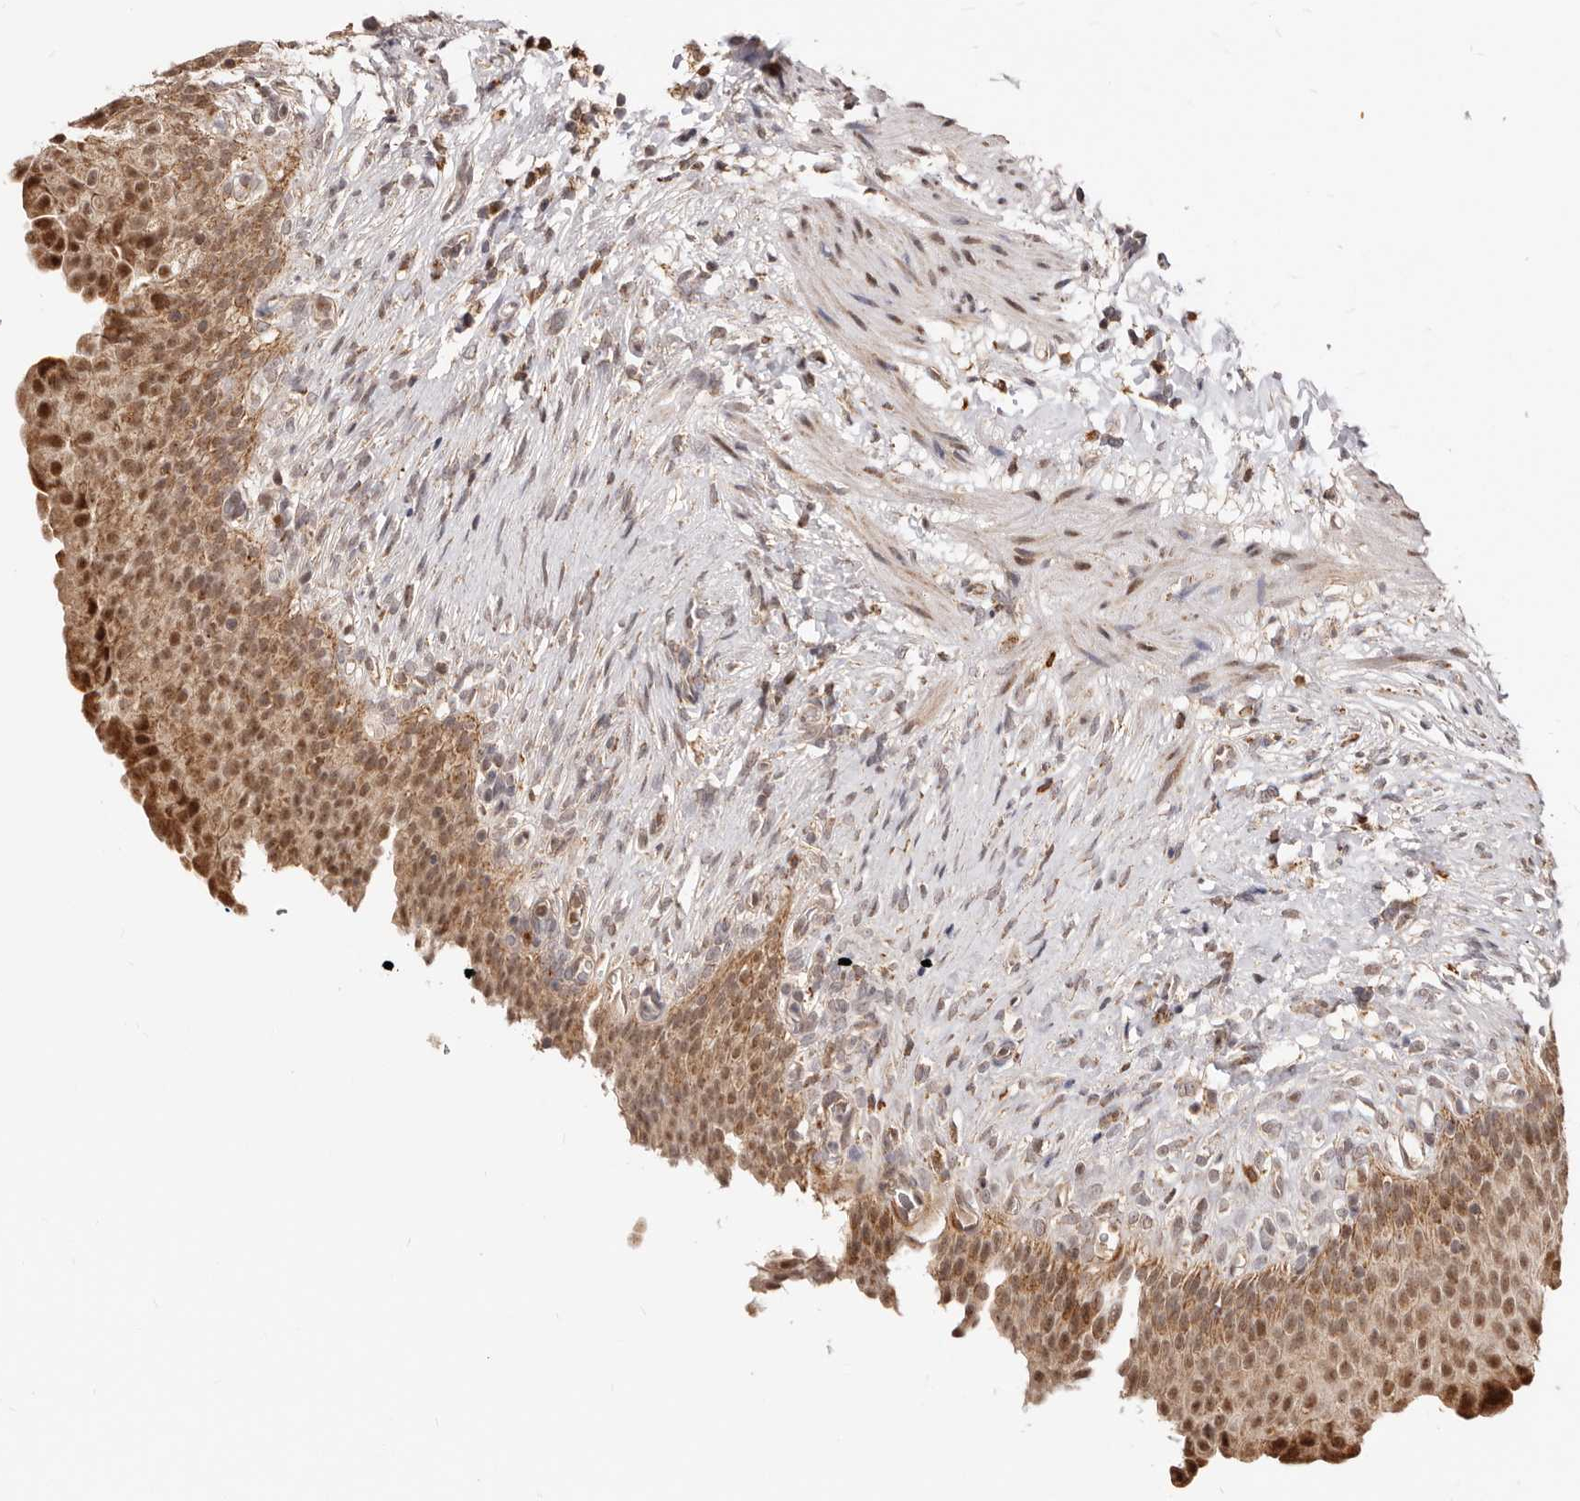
{"staining": {"intensity": "strong", "quantity": ">75%", "location": "cytoplasmic/membranous,nuclear"}, "tissue": "urinary bladder", "cell_type": "Urothelial cells", "image_type": "normal", "snomed": [{"axis": "morphology", "description": "Normal tissue, NOS"}, {"axis": "topography", "description": "Urinary bladder"}], "caption": "The micrograph displays immunohistochemical staining of unremarkable urinary bladder. There is strong cytoplasmic/membranous,nuclear positivity is seen in approximately >75% of urothelial cells.", "gene": "SEC14L1", "patient": {"sex": "female", "age": 79}}